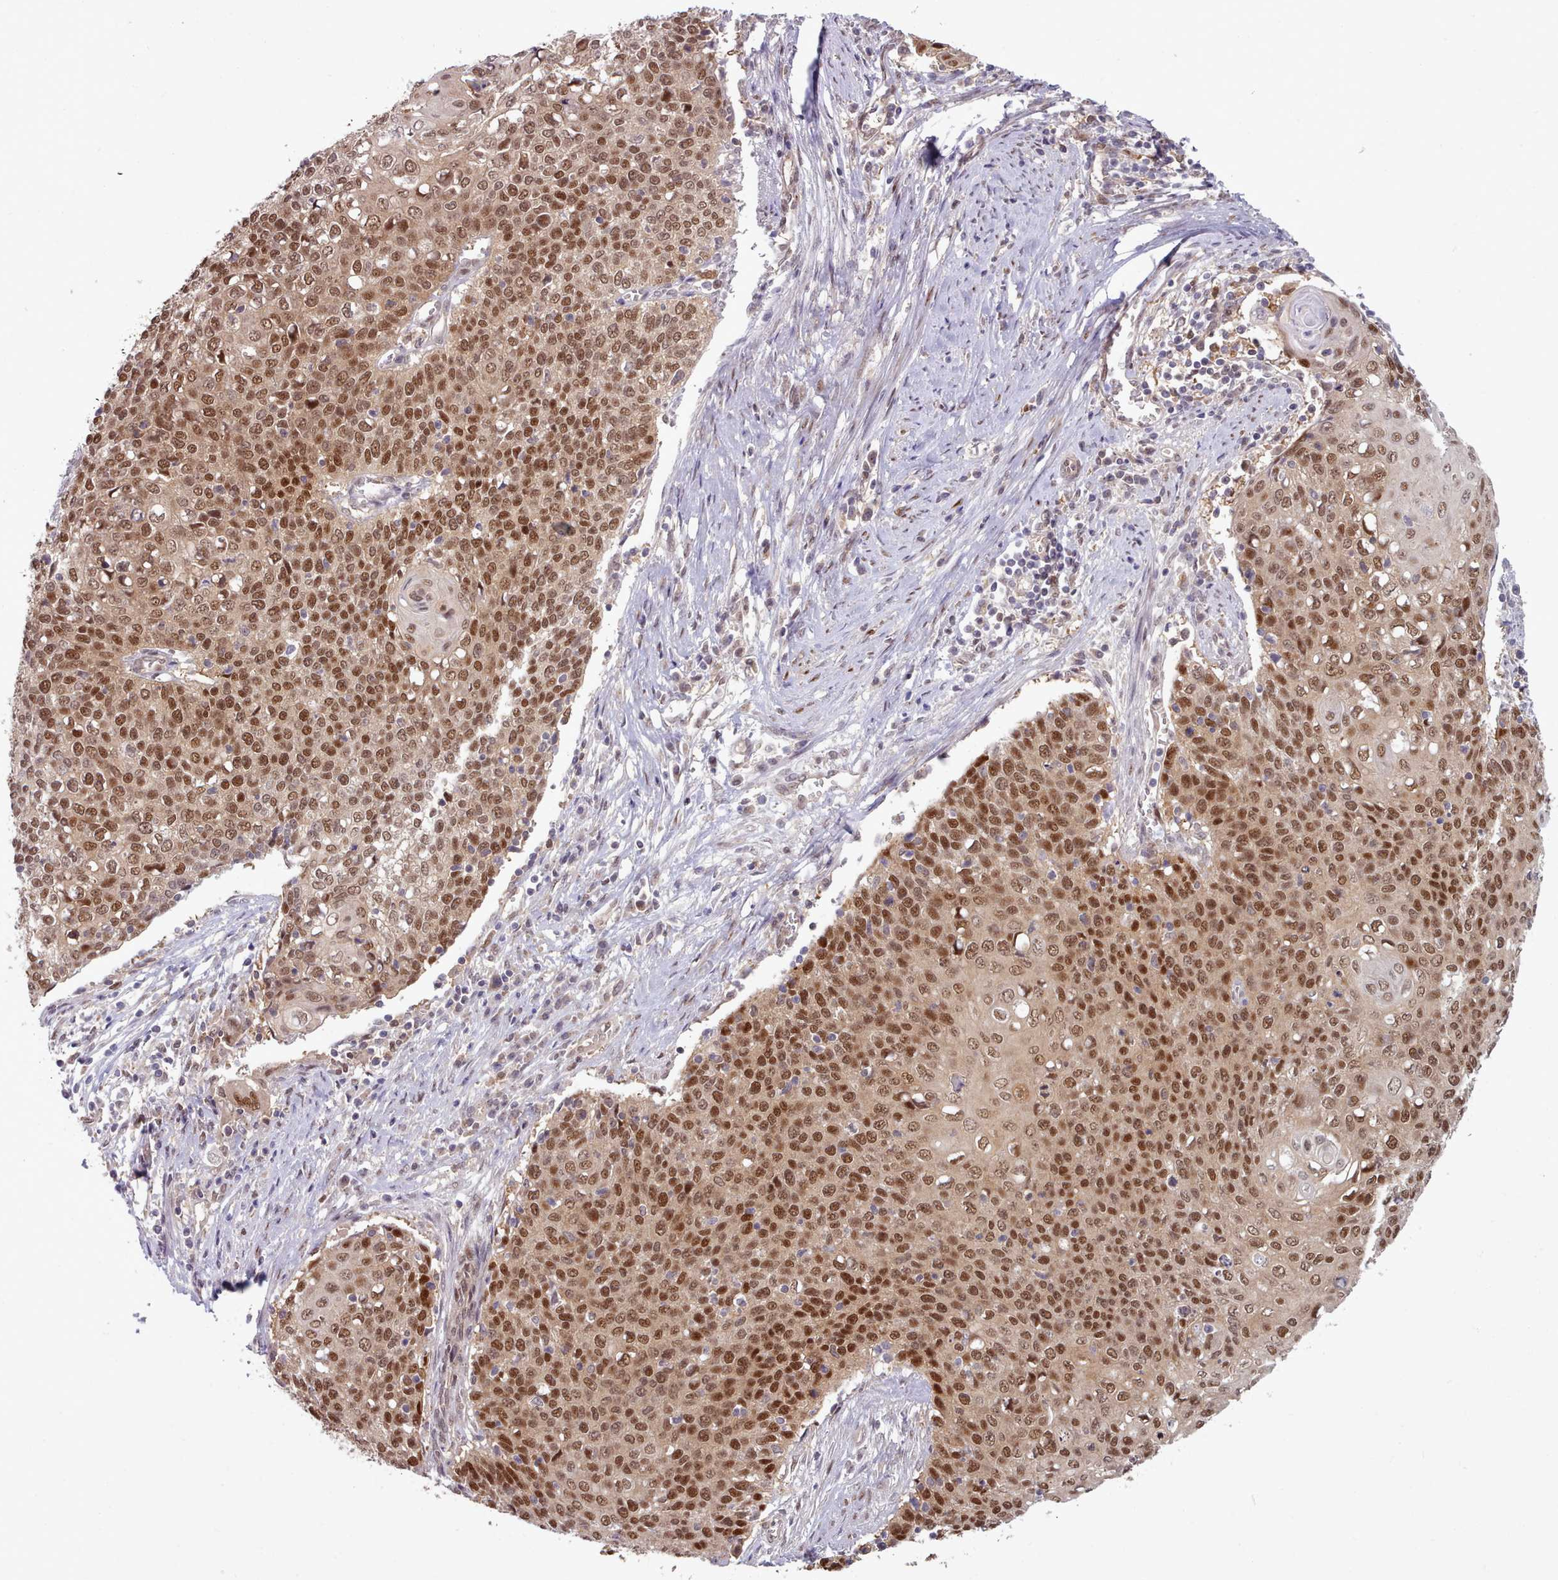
{"staining": {"intensity": "strong", "quantity": ">75%", "location": "cytoplasmic/membranous,nuclear"}, "tissue": "cervical cancer", "cell_type": "Tumor cells", "image_type": "cancer", "snomed": [{"axis": "morphology", "description": "Squamous cell carcinoma, NOS"}, {"axis": "topography", "description": "Cervix"}], "caption": "A brown stain labels strong cytoplasmic/membranous and nuclear expression of a protein in human cervical cancer tumor cells.", "gene": "CES3", "patient": {"sex": "female", "age": 39}}